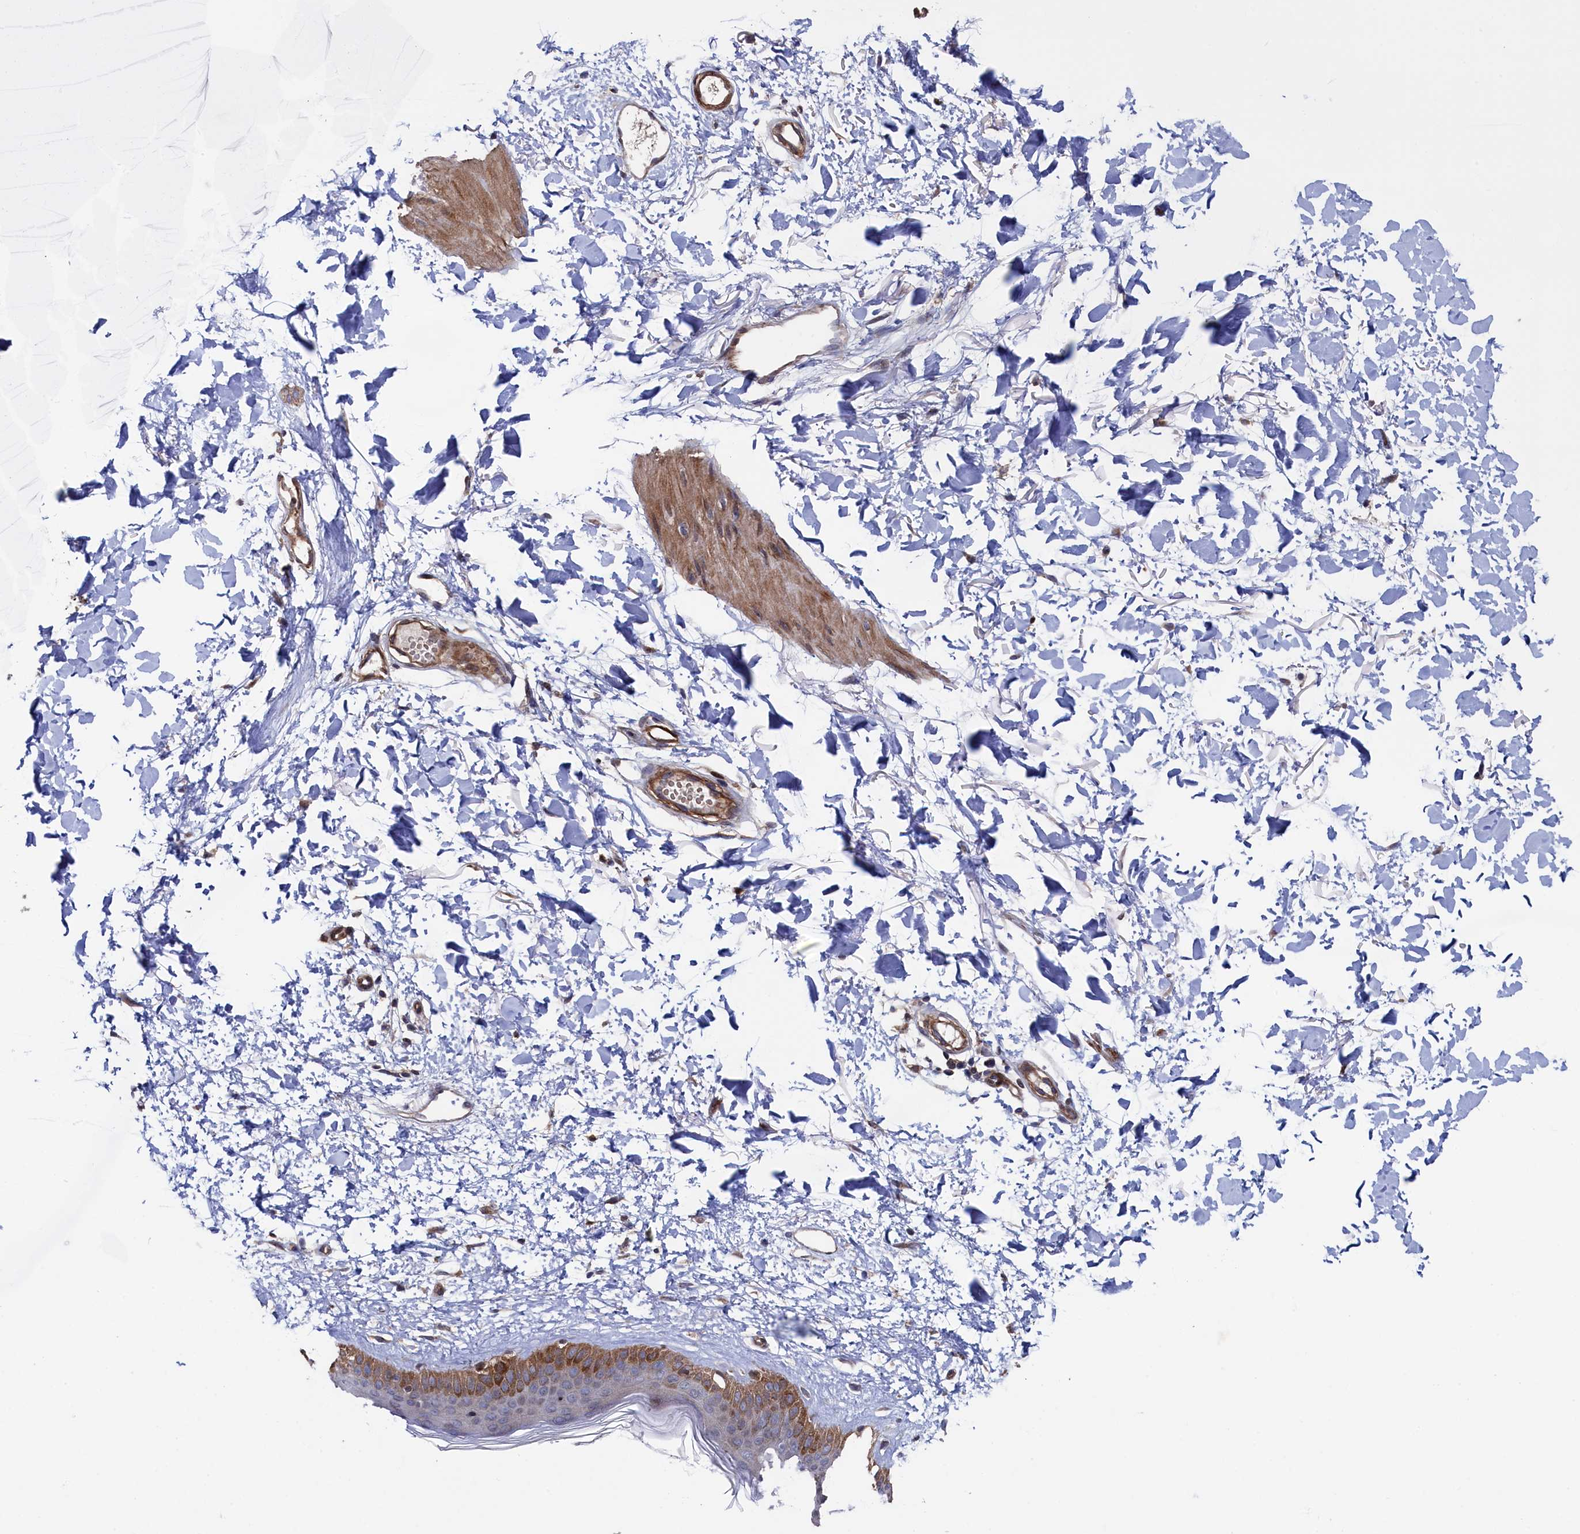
{"staining": {"intensity": "negative", "quantity": "none", "location": "none"}, "tissue": "skin", "cell_type": "Fibroblasts", "image_type": "normal", "snomed": [{"axis": "morphology", "description": "Normal tissue, NOS"}, {"axis": "topography", "description": "Skin"}], "caption": "A high-resolution histopathology image shows immunohistochemistry staining of benign skin, which reveals no significant expression in fibroblasts. Nuclei are stained in blue.", "gene": "ZNF891", "patient": {"sex": "female", "age": 58}}